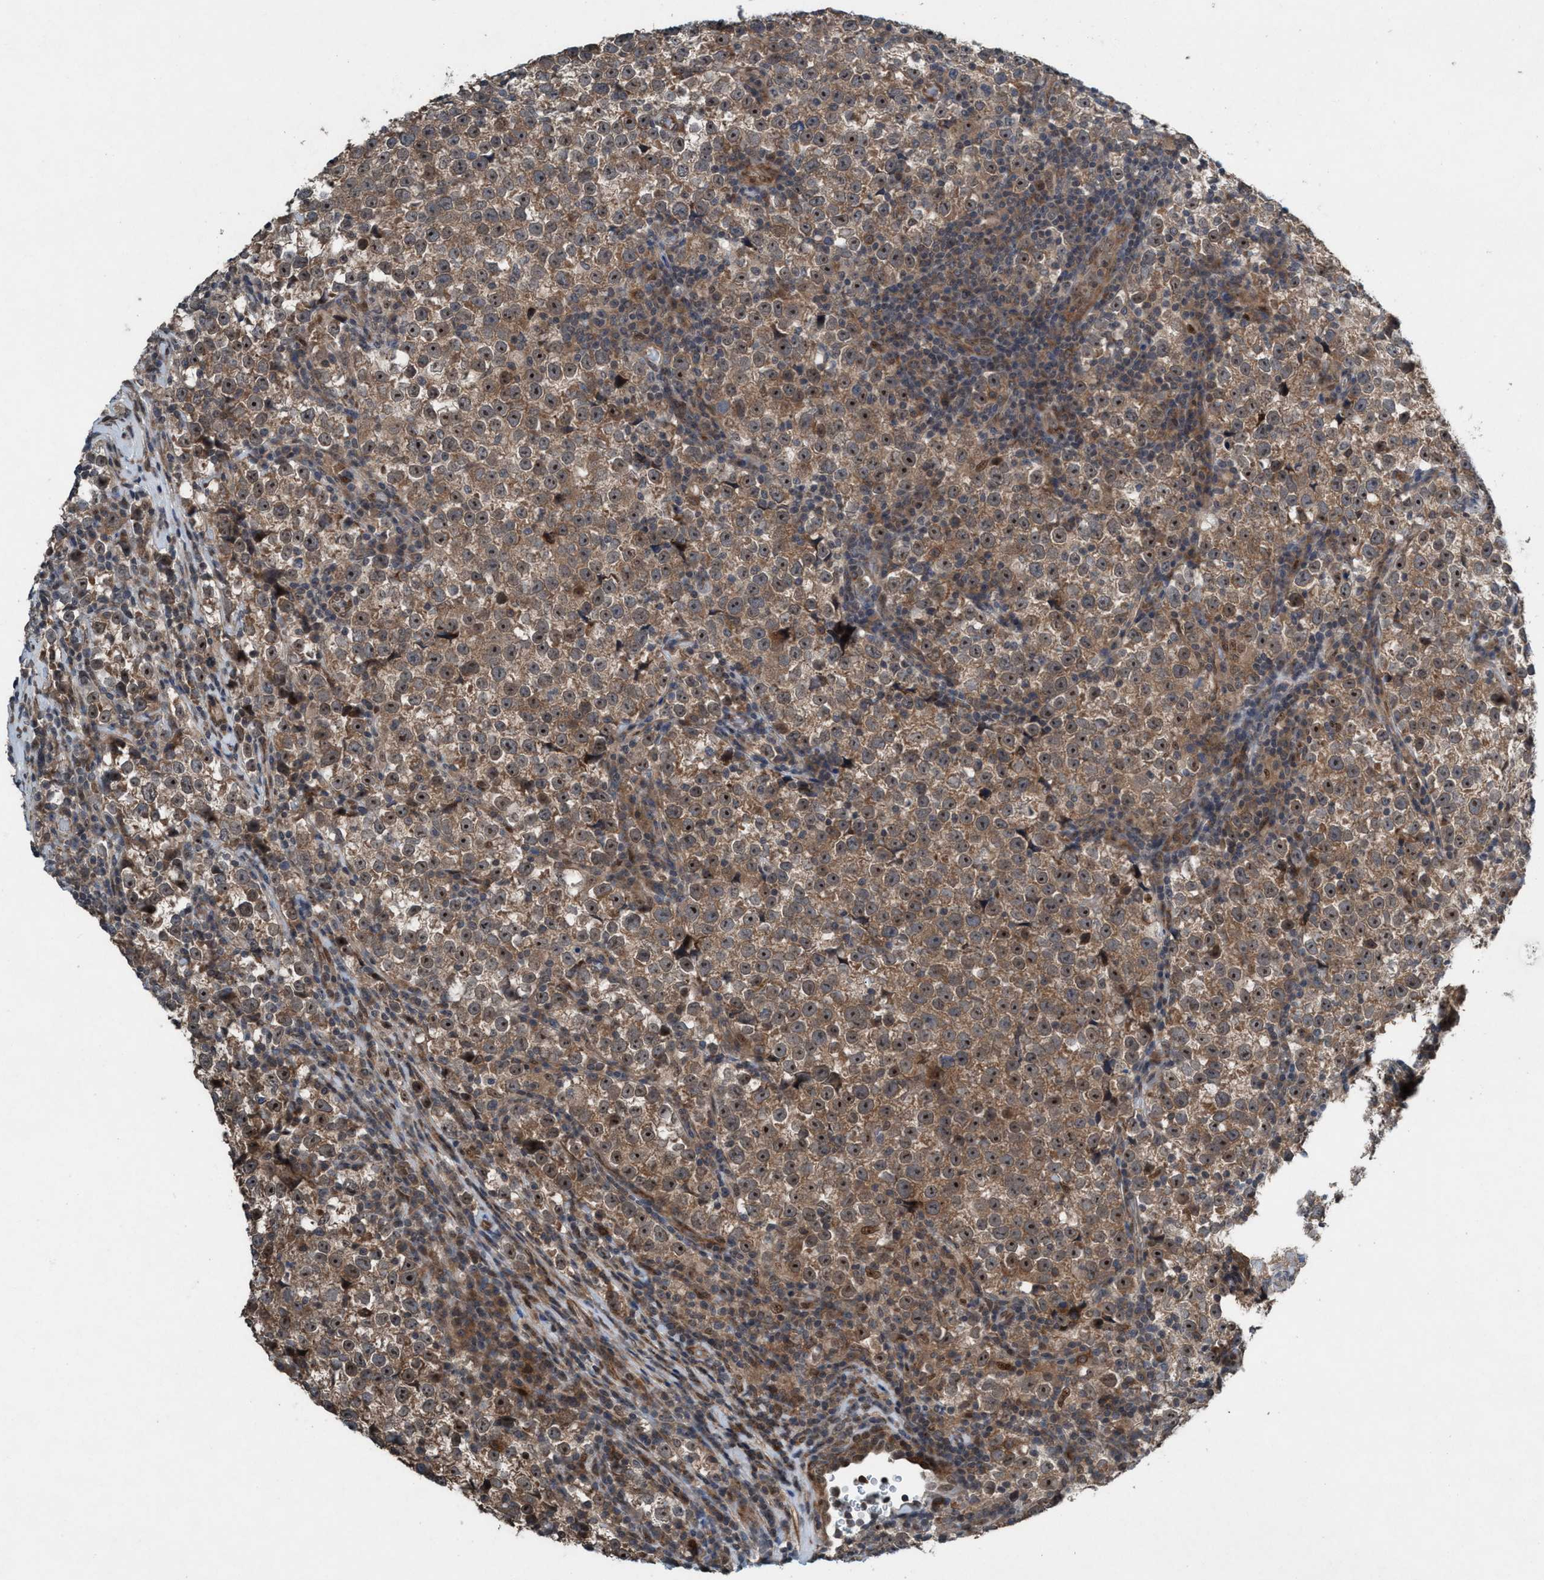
{"staining": {"intensity": "moderate", "quantity": ">75%", "location": "cytoplasmic/membranous,nuclear"}, "tissue": "testis cancer", "cell_type": "Tumor cells", "image_type": "cancer", "snomed": [{"axis": "morphology", "description": "Normal tissue, NOS"}, {"axis": "morphology", "description": "Seminoma, NOS"}, {"axis": "topography", "description": "Testis"}], "caption": "Brown immunohistochemical staining in human testis cancer (seminoma) demonstrates moderate cytoplasmic/membranous and nuclear positivity in about >75% of tumor cells.", "gene": "NISCH", "patient": {"sex": "male", "age": 43}}